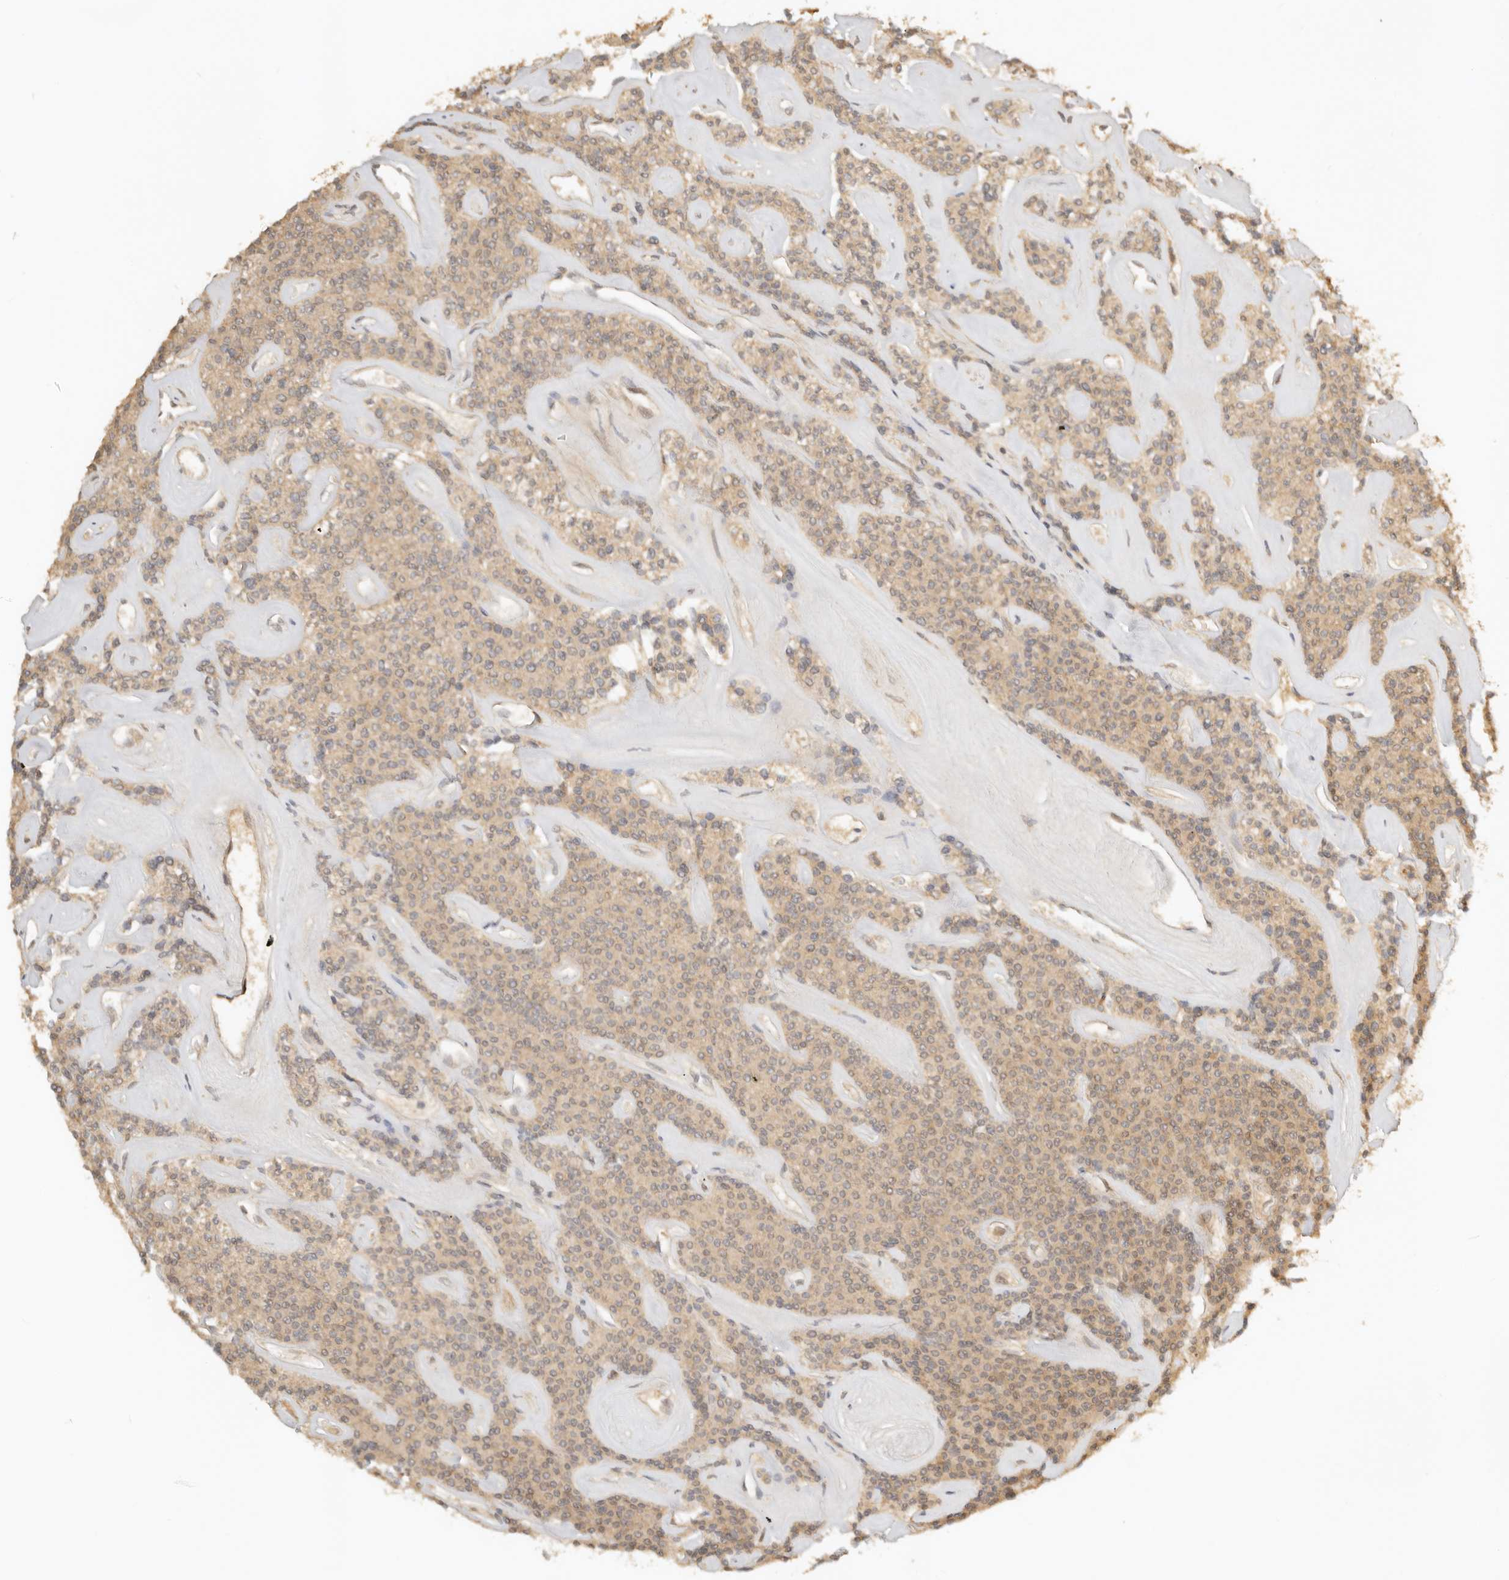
{"staining": {"intensity": "moderate", "quantity": ">75%", "location": "cytoplasmic/membranous"}, "tissue": "parathyroid gland", "cell_type": "Glandular cells", "image_type": "normal", "snomed": [{"axis": "morphology", "description": "Normal tissue, NOS"}, {"axis": "topography", "description": "Parathyroid gland"}], "caption": "Immunohistochemistry (IHC) of normal parathyroid gland exhibits medium levels of moderate cytoplasmic/membranous staining in approximately >75% of glandular cells.", "gene": "KIF2B", "patient": {"sex": "male", "age": 46}}